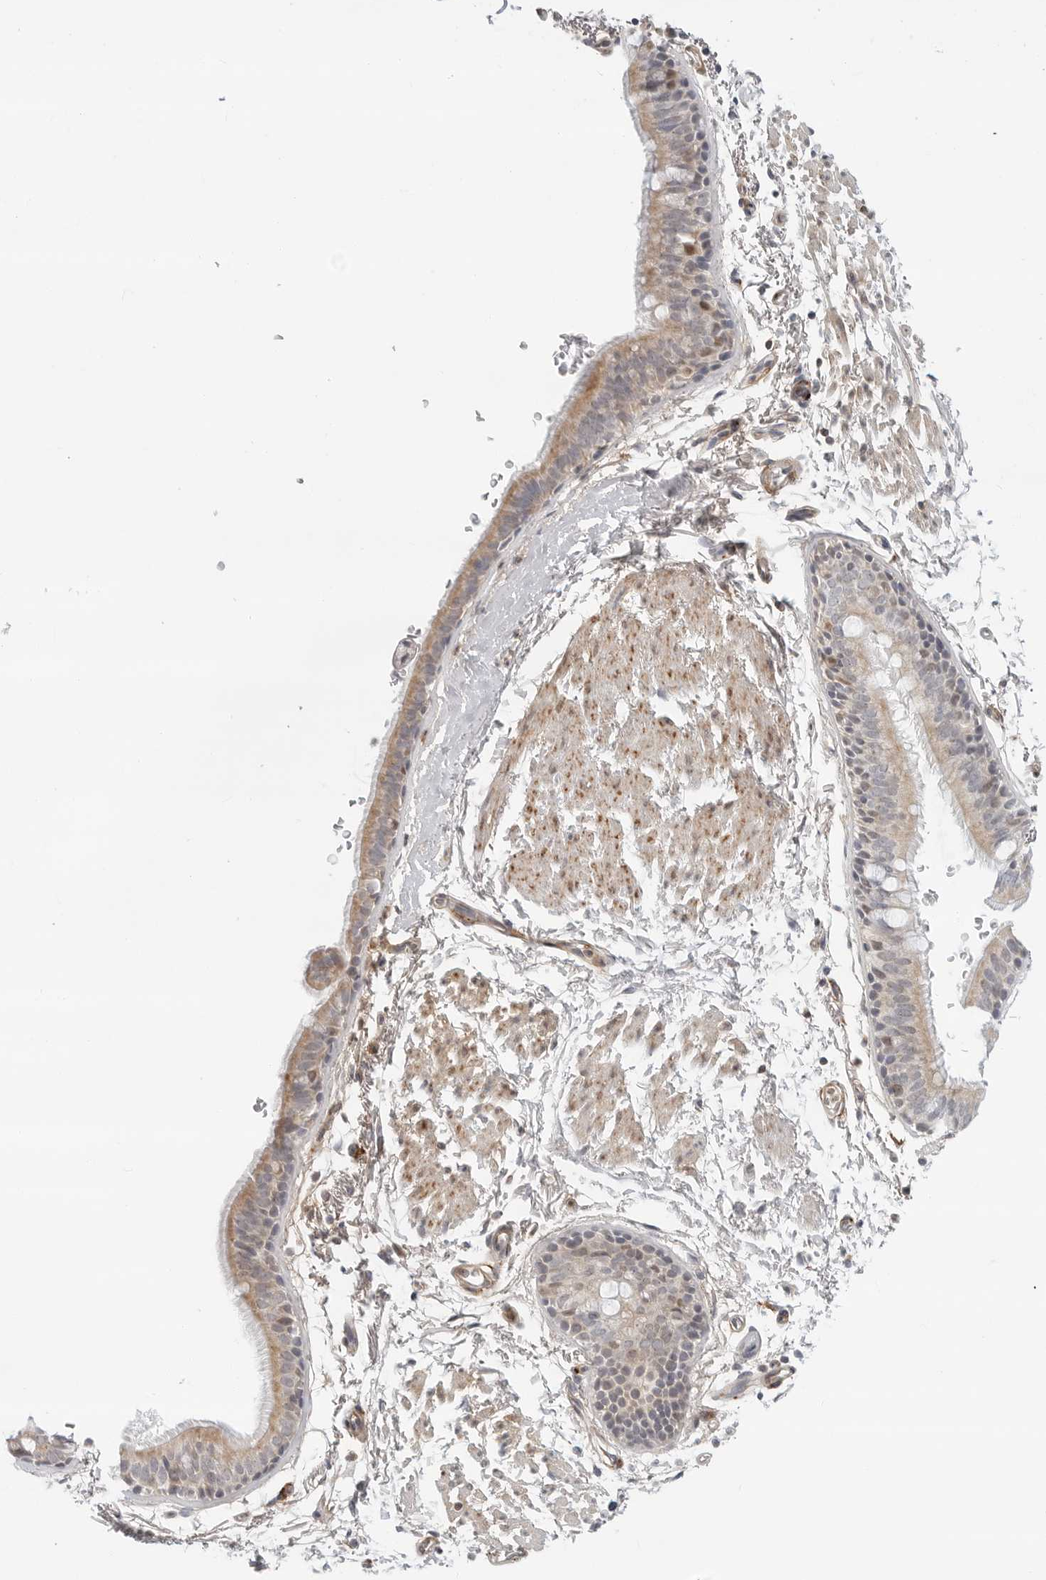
{"staining": {"intensity": "moderate", "quantity": "25%-75%", "location": "cytoplasmic/membranous"}, "tissue": "bronchus", "cell_type": "Respiratory epithelial cells", "image_type": "normal", "snomed": [{"axis": "morphology", "description": "Normal tissue, NOS"}, {"axis": "topography", "description": "Lymph node"}, {"axis": "topography", "description": "Bronchus"}], "caption": "Immunohistochemistry histopathology image of unremarkable bronchus stained for a protein (brown), which reveals medium levels of moderate cytoplasmic/membranous staining in about 25%-75% of respiratory epithelial cells.", "gene": "C1QTNF1", "patient": {"sex": "female", "age": 70}}